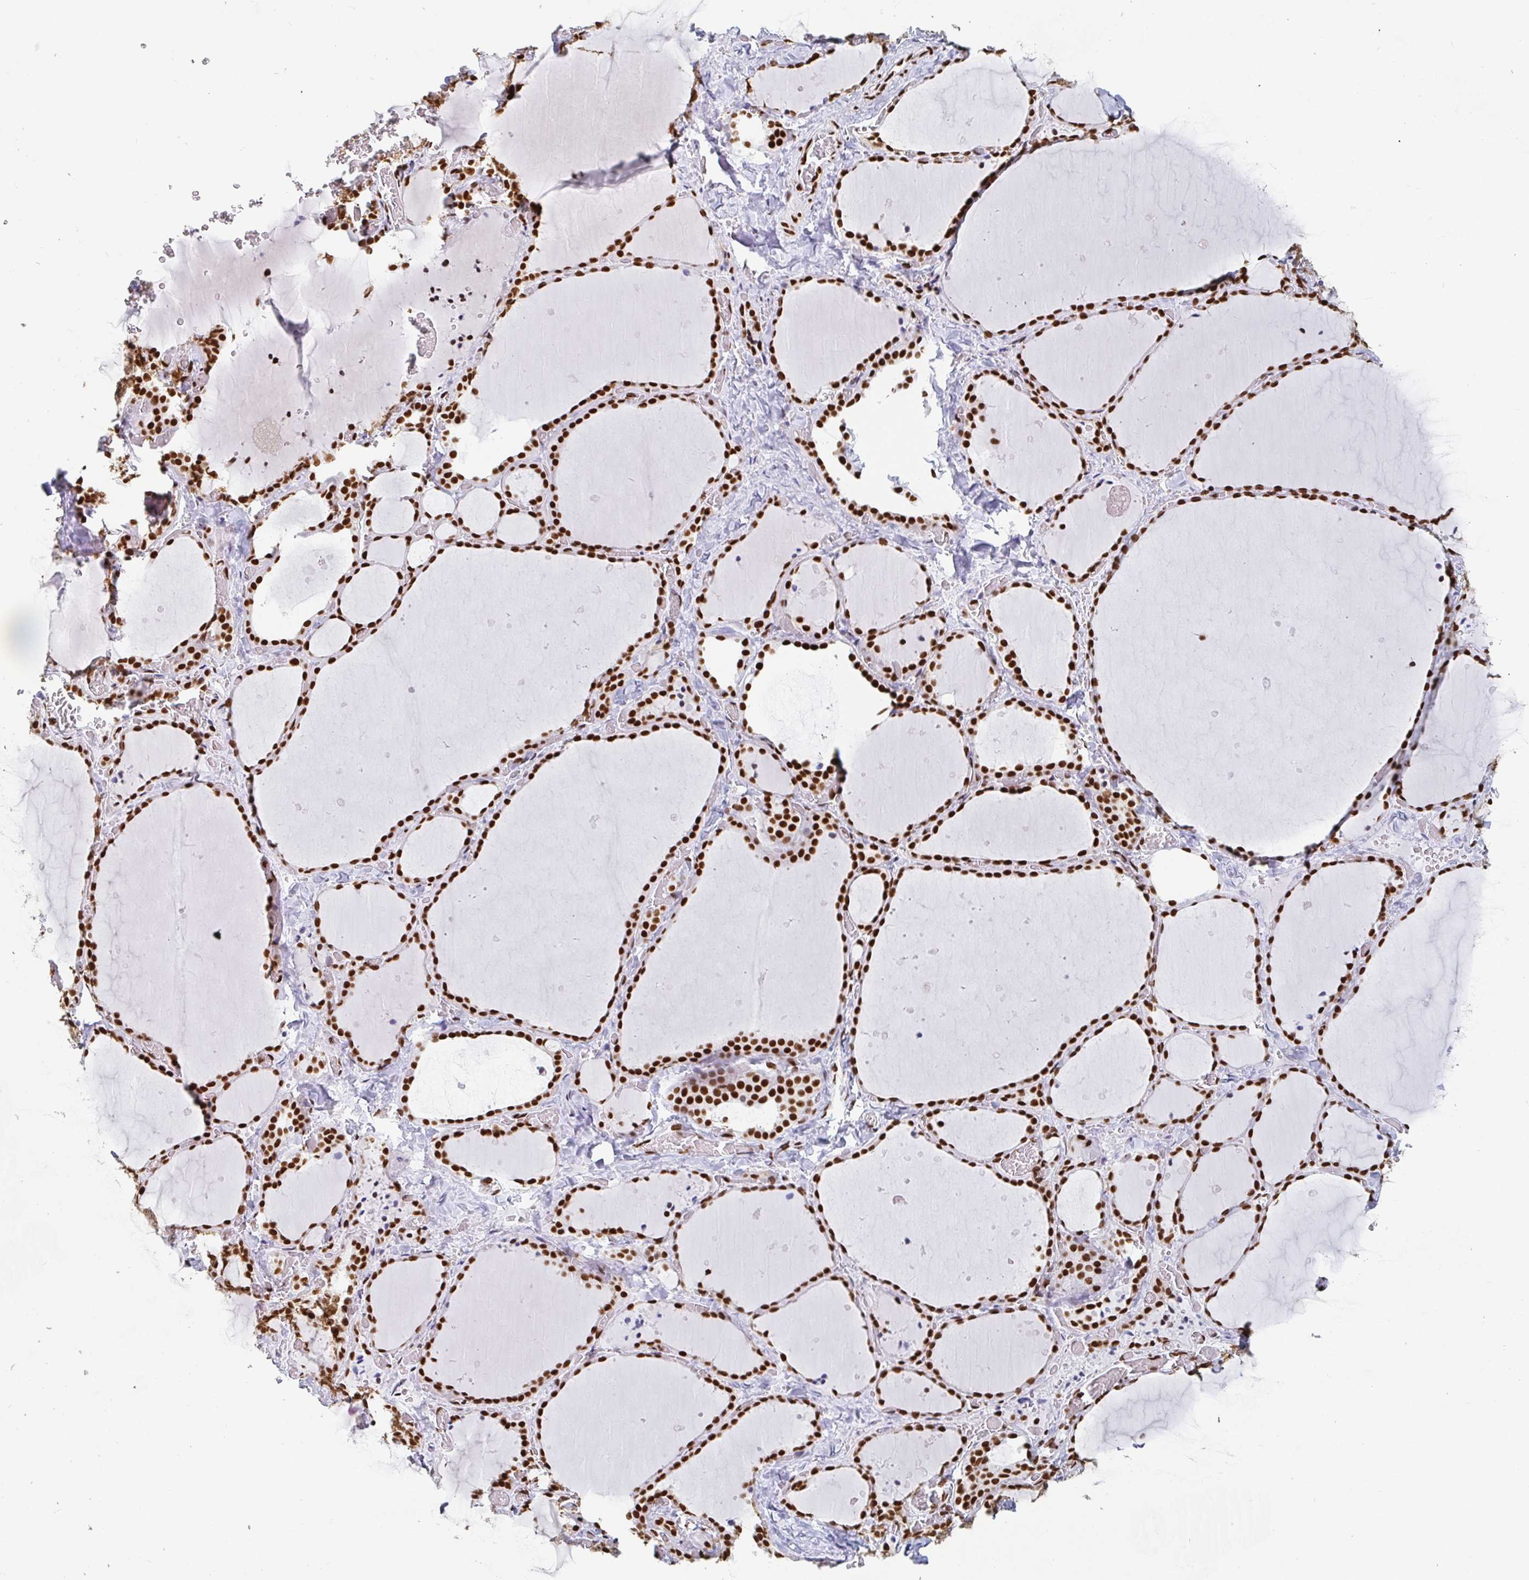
{"staining": {"intensity": "strong", "quantity": ">75%", "location": "nuclear"}, "tissue": "thyroid gland", "cell_type": "Glandular cells", "image_type": "normal", "snomed": [{"axis": "morphology", "description": "Normal tissue, NOS"}, {"axis": "topography", "description": "Thyroid gland"}], "caption": "Glandular cells display high levels of strong nuclear expression in about >75% of cells in normal thyroid gland. (Stains: DAB (3,3'-diaminobenzidine) in brown, nuclei in blue, Microscopy: brightfield microscopy at high magnification).", "gene": "EWSR1", "patient": {"sex": "female", "age": 36}}